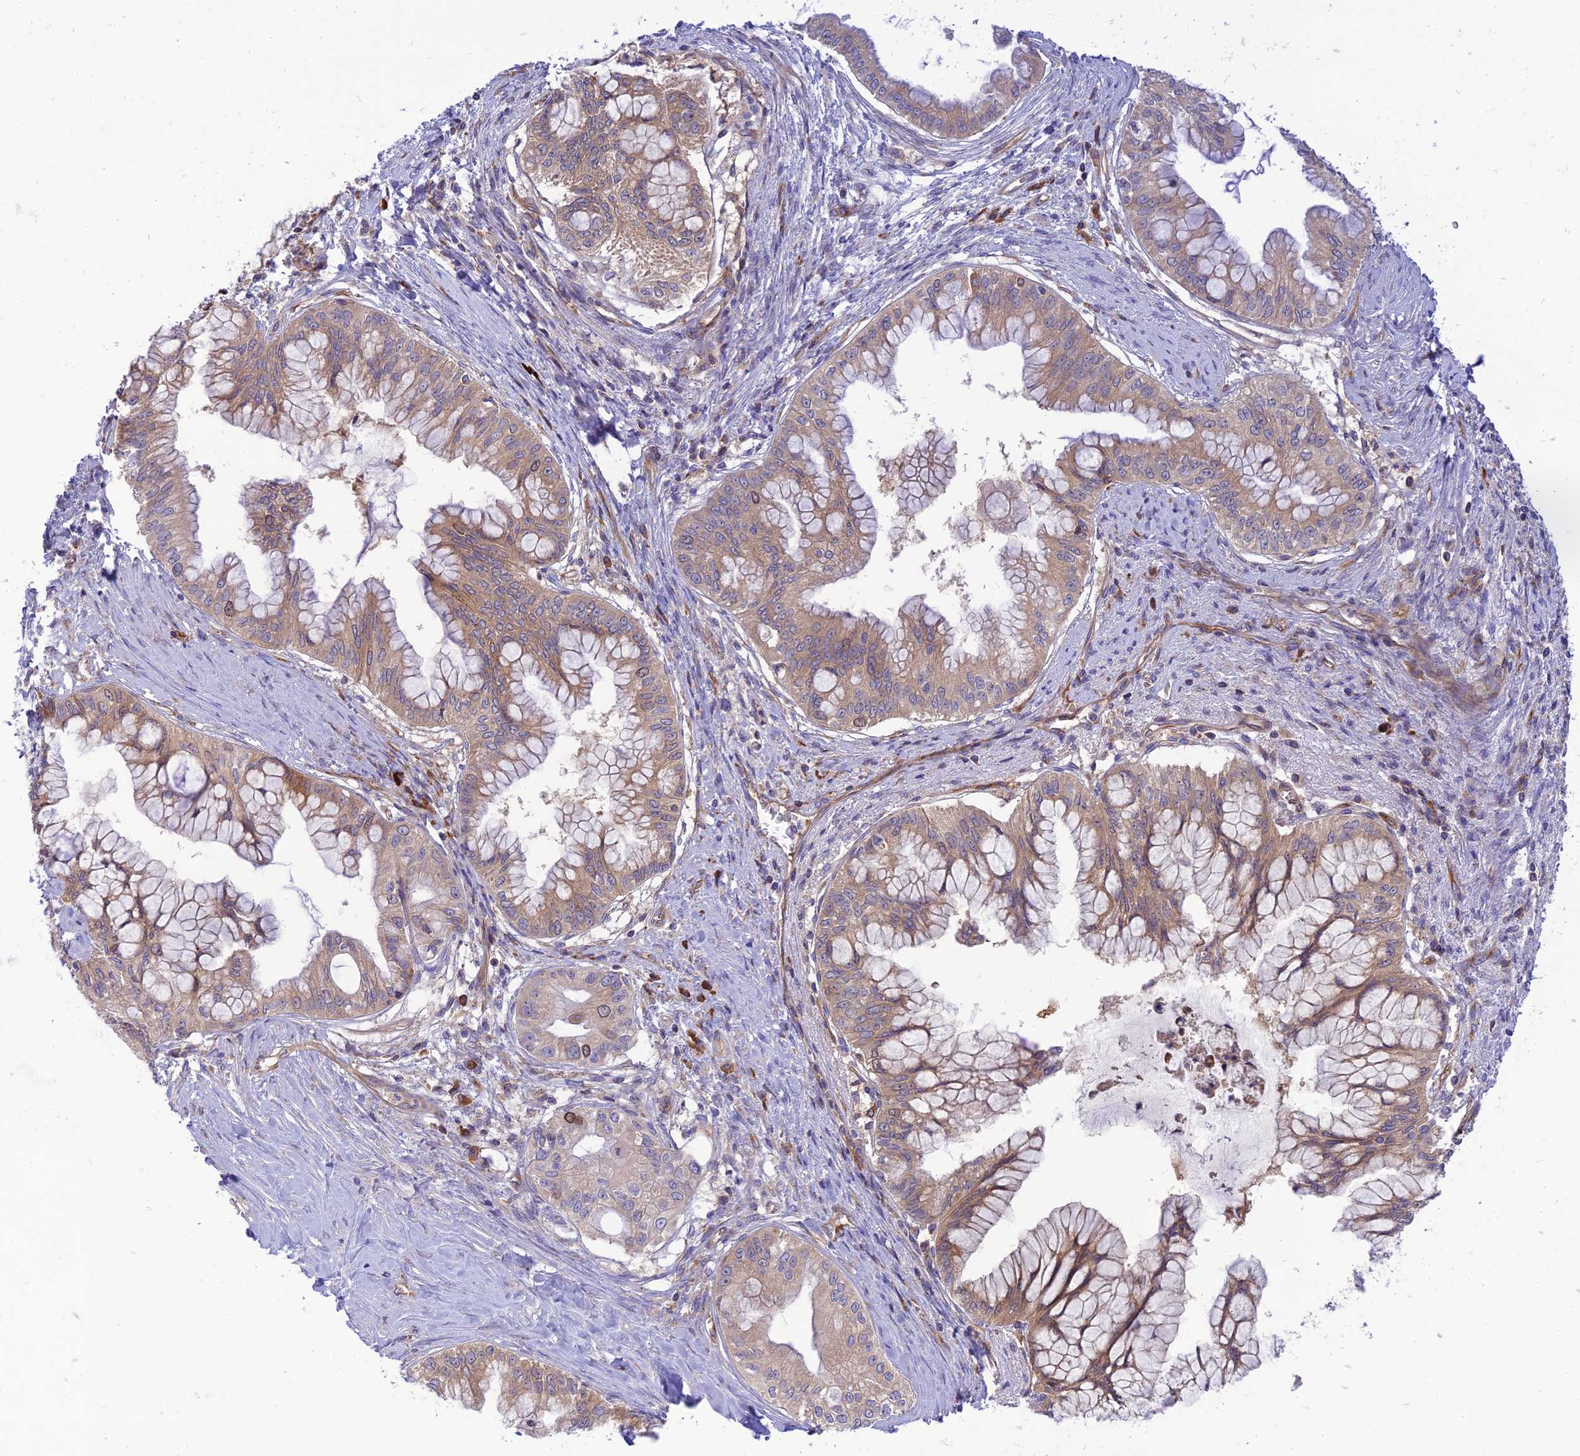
{"staining": {"intensity": "moderate", "quantity": ">75%", "location": "cytoplasmic/membranous"}, "tissue": "pancreatic cancer", "cell_type": "Tumor cells", "image_type": "cancer", "snomed": [{"axis": "morphology", "description": "Adenocarcinoma, NOS"}, {"axis": "topography", "description": "Pancreas"}], "caption": "DAB (3,3'-diaminobenzidine) immunohistochemical staining of pancreatic cancer demonstrates moderate cytoplasmic/membranous protein staining in approximately >75% of tumor cells.", "gene": "PIMREG", "patient": {"sex": "male", "age": 46}}